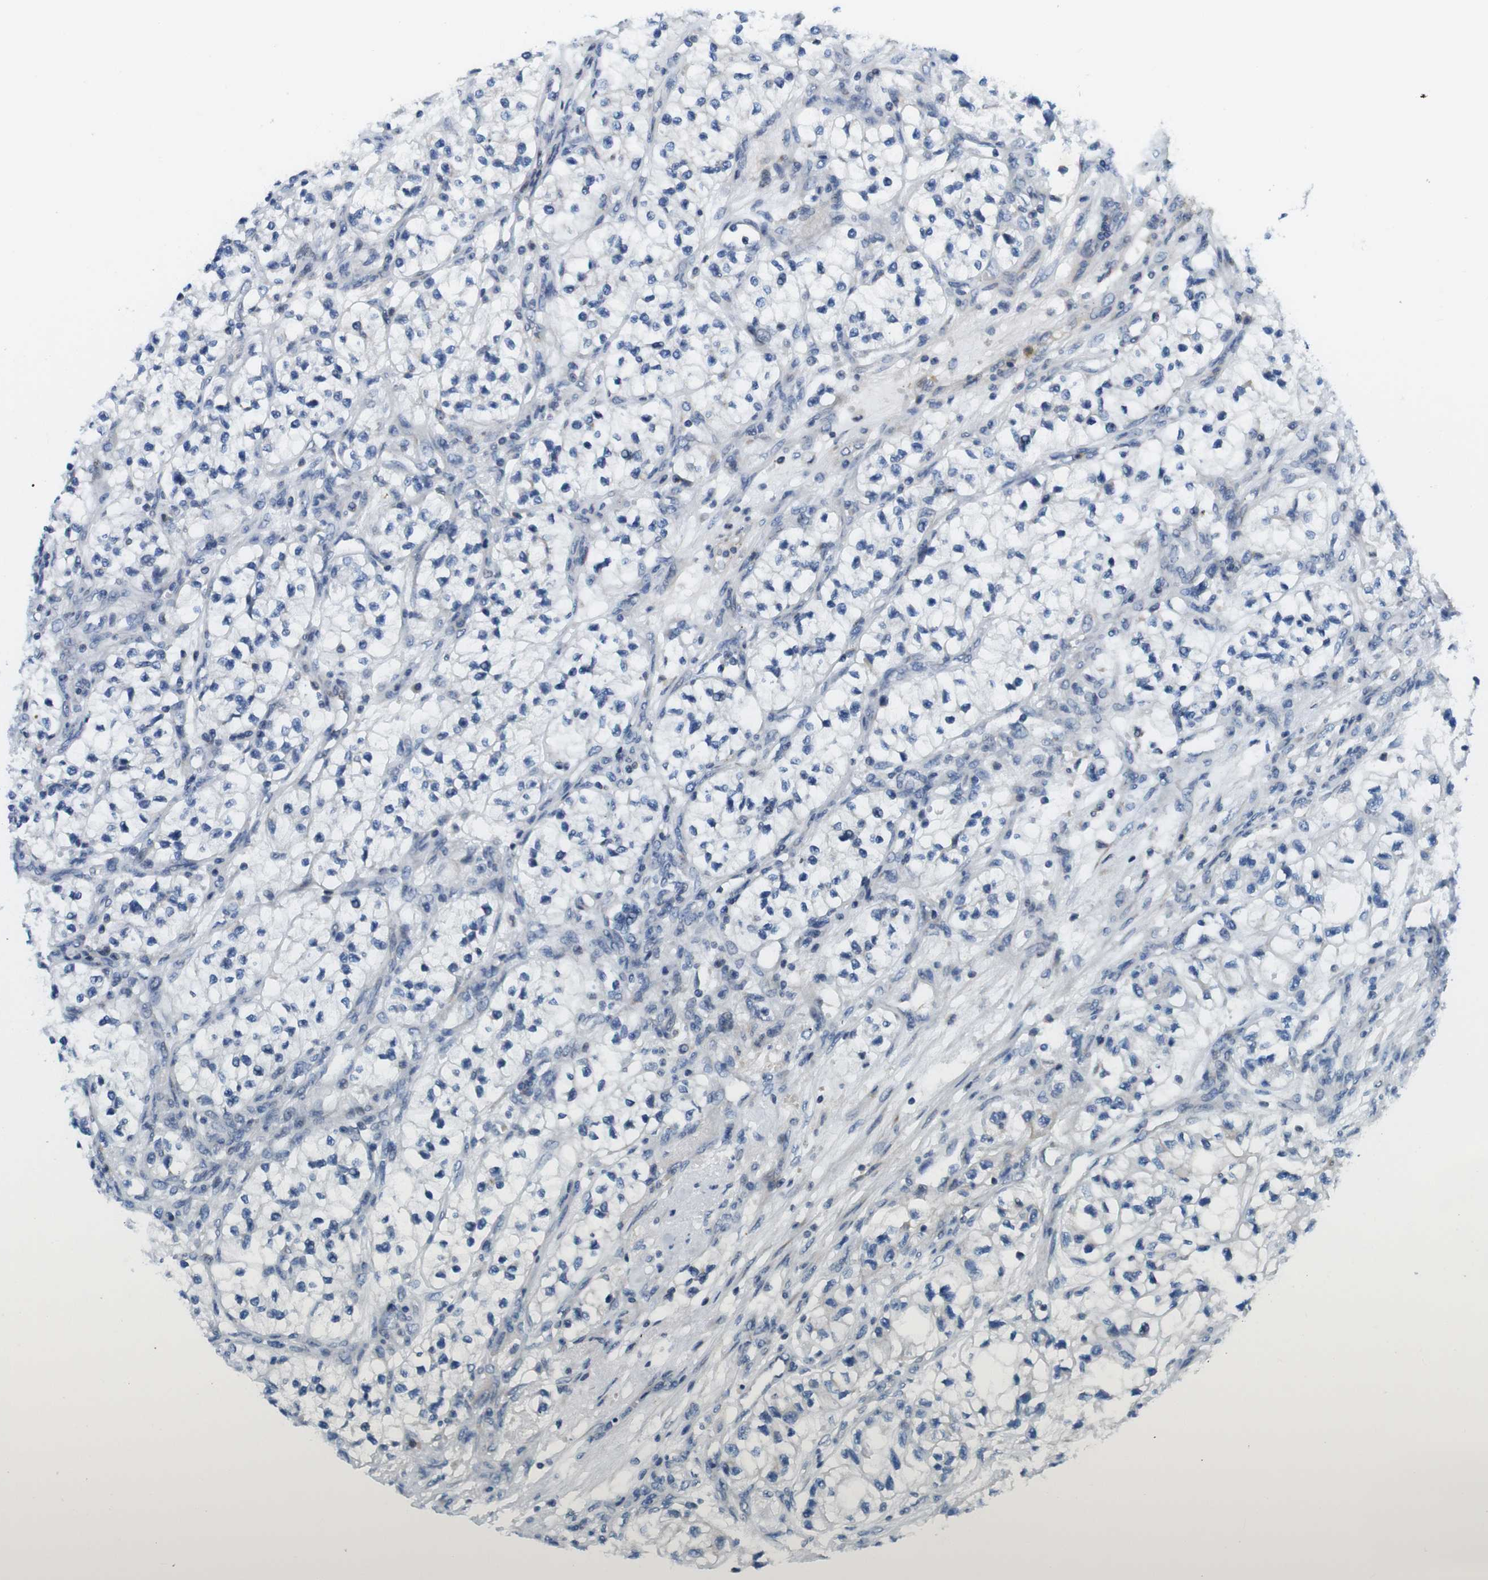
{"staining": {"intensity": "negative", "quantity": "none", "location": "none"}, "tissue": "renal cancer", "cell_type": "Tumor cells", "image_type": "cancer", "snomed": [{"axis": "morphology", "description": "Adenocarcinoma, NOS"}, {"axis": "topography", "description": "Kidney"}], "caption": "This is a image of immunohistochemistry staining of renal cancer (adenocarcinoma), which shows no staining in tumor cells.", "gene": "ZDHHC3", "patient": {"sex": "female", "age": 57}}